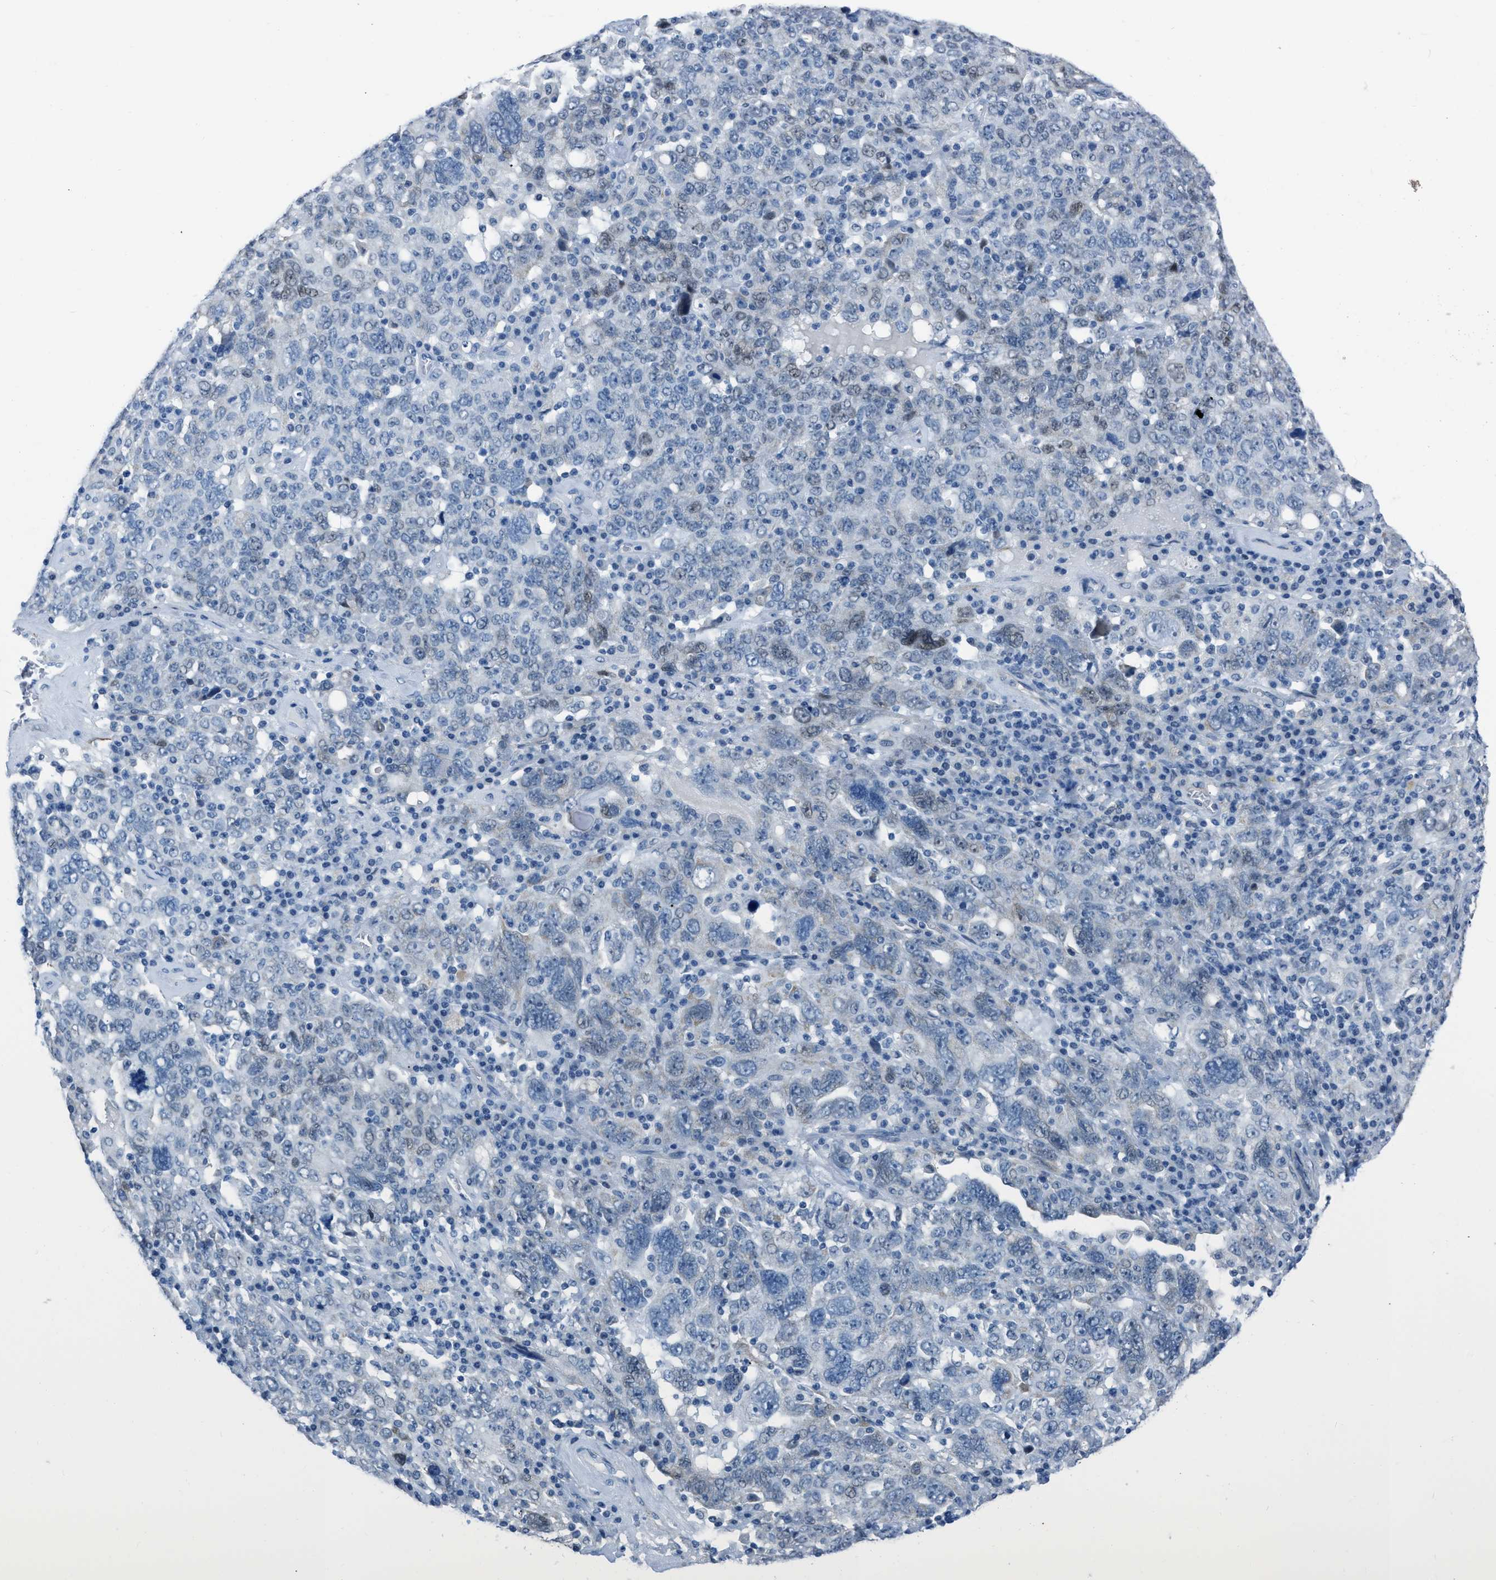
{"staining": {"intensity": "weak", "quantity": "<25%", "location": "nuclear"}, "tissue": "ovarian cancer", "cell_type": "Tumor cells", "image_type": "cancer", "snomed": [{"axis": "morphology", "description": "Carcinoma, endometroid"}, {"axis": "topography", "description": "Ovary"}], "caption": "Photomicrograph shows no protein staining in tumor cells of ovarian endometroid carcinoma tissue.", "gene": "SPATC1L", "patient": {"sex": "female", "age": 62}}